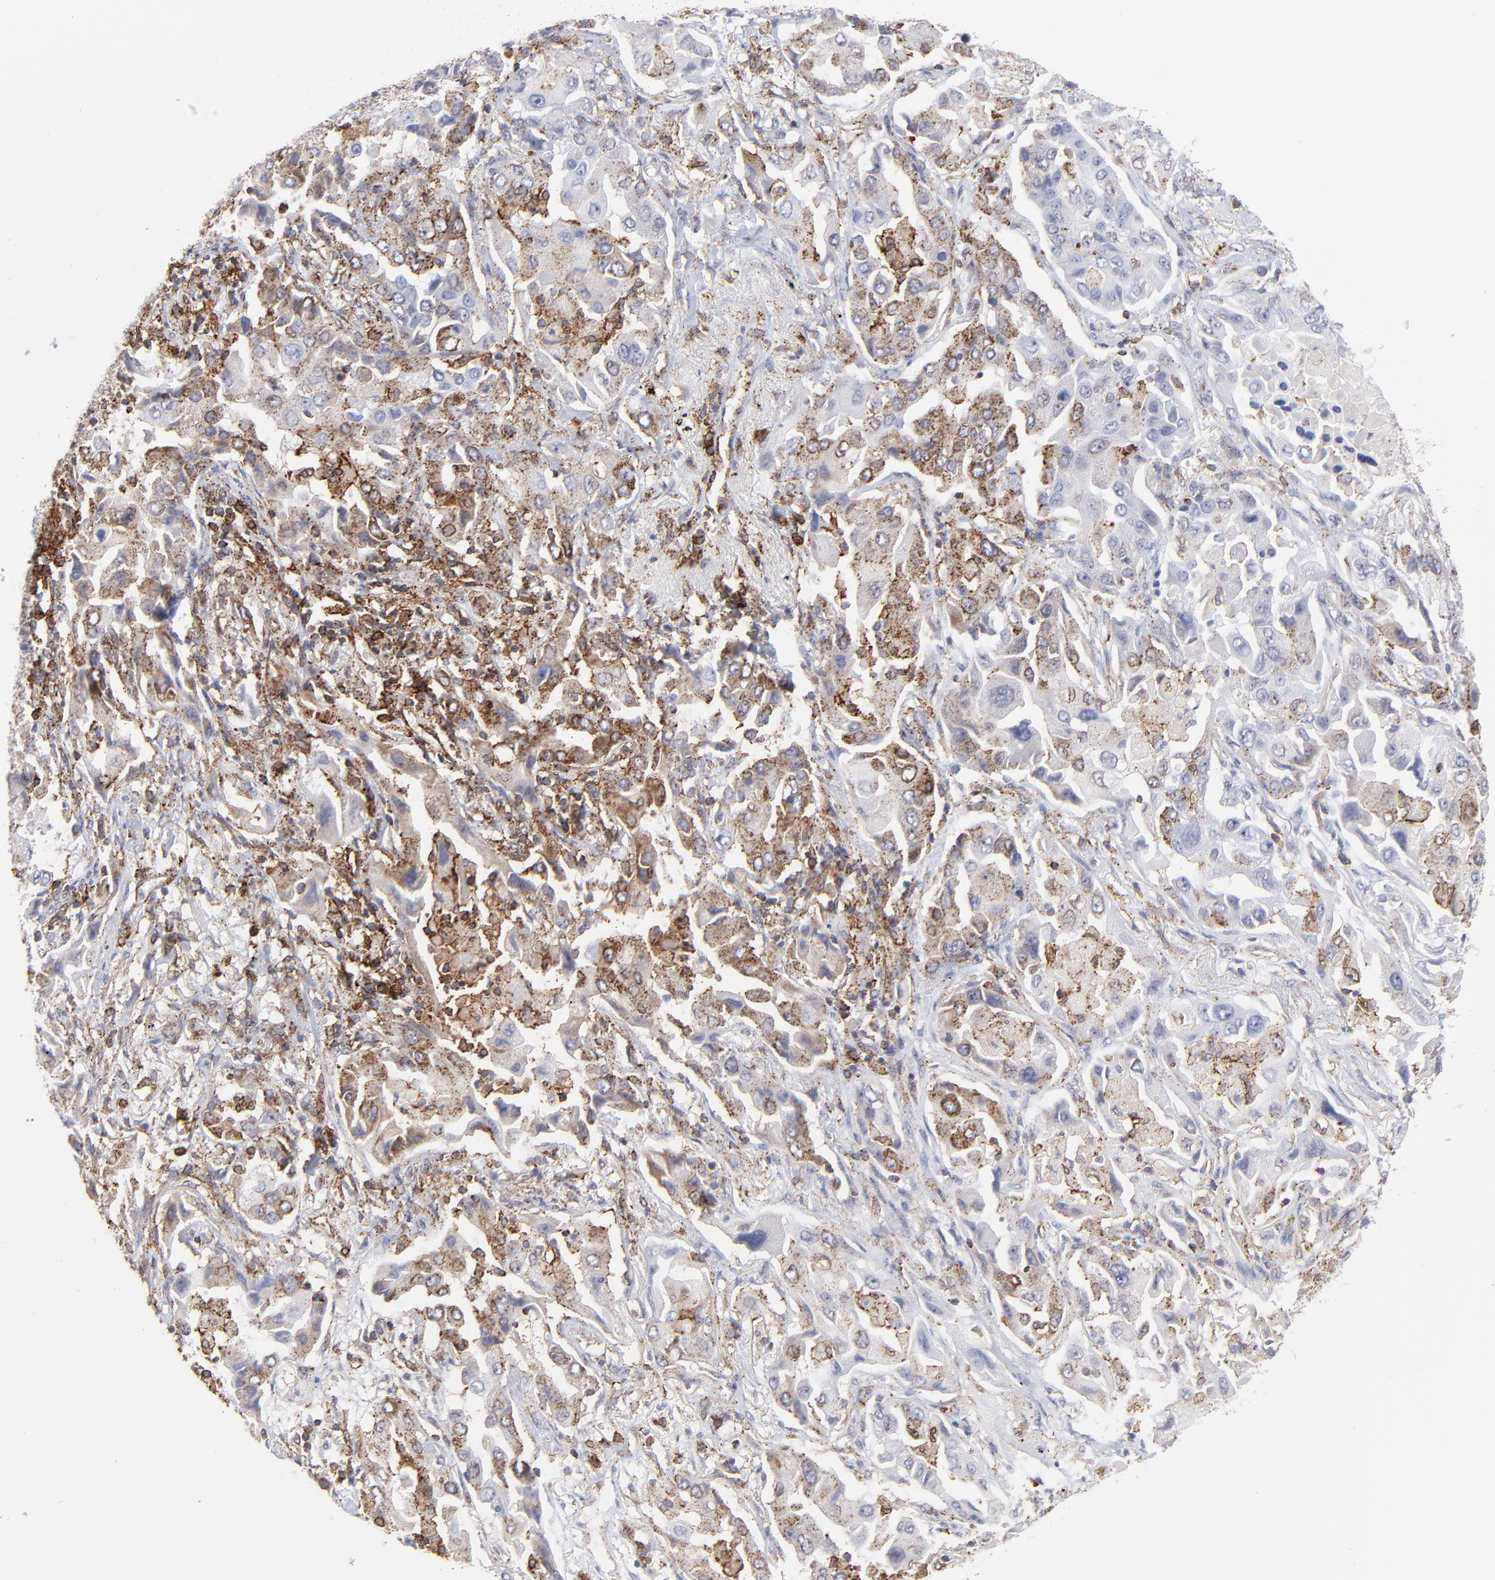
{"staining": {"intensity": "moderate", "quantity": ">75%", "location": "cytoplasmic/membranous"}, "tissue": "lung cancer", "cell_type": "Tumor cells", "image_type": "cancer", "snomed": [{"axis": "morphology", "description": "Adenocarcinoma, NOS"}, {"axis": "topography", "description": "Lung"}], "caption": "Protein staining demonstrates moderate cytoplasmic/membranous positivity in about >75% of tumor cells in adenocarcinoma (lung).", "gene": "COX8C", "patient": {"sex": "female", "age": 65}}